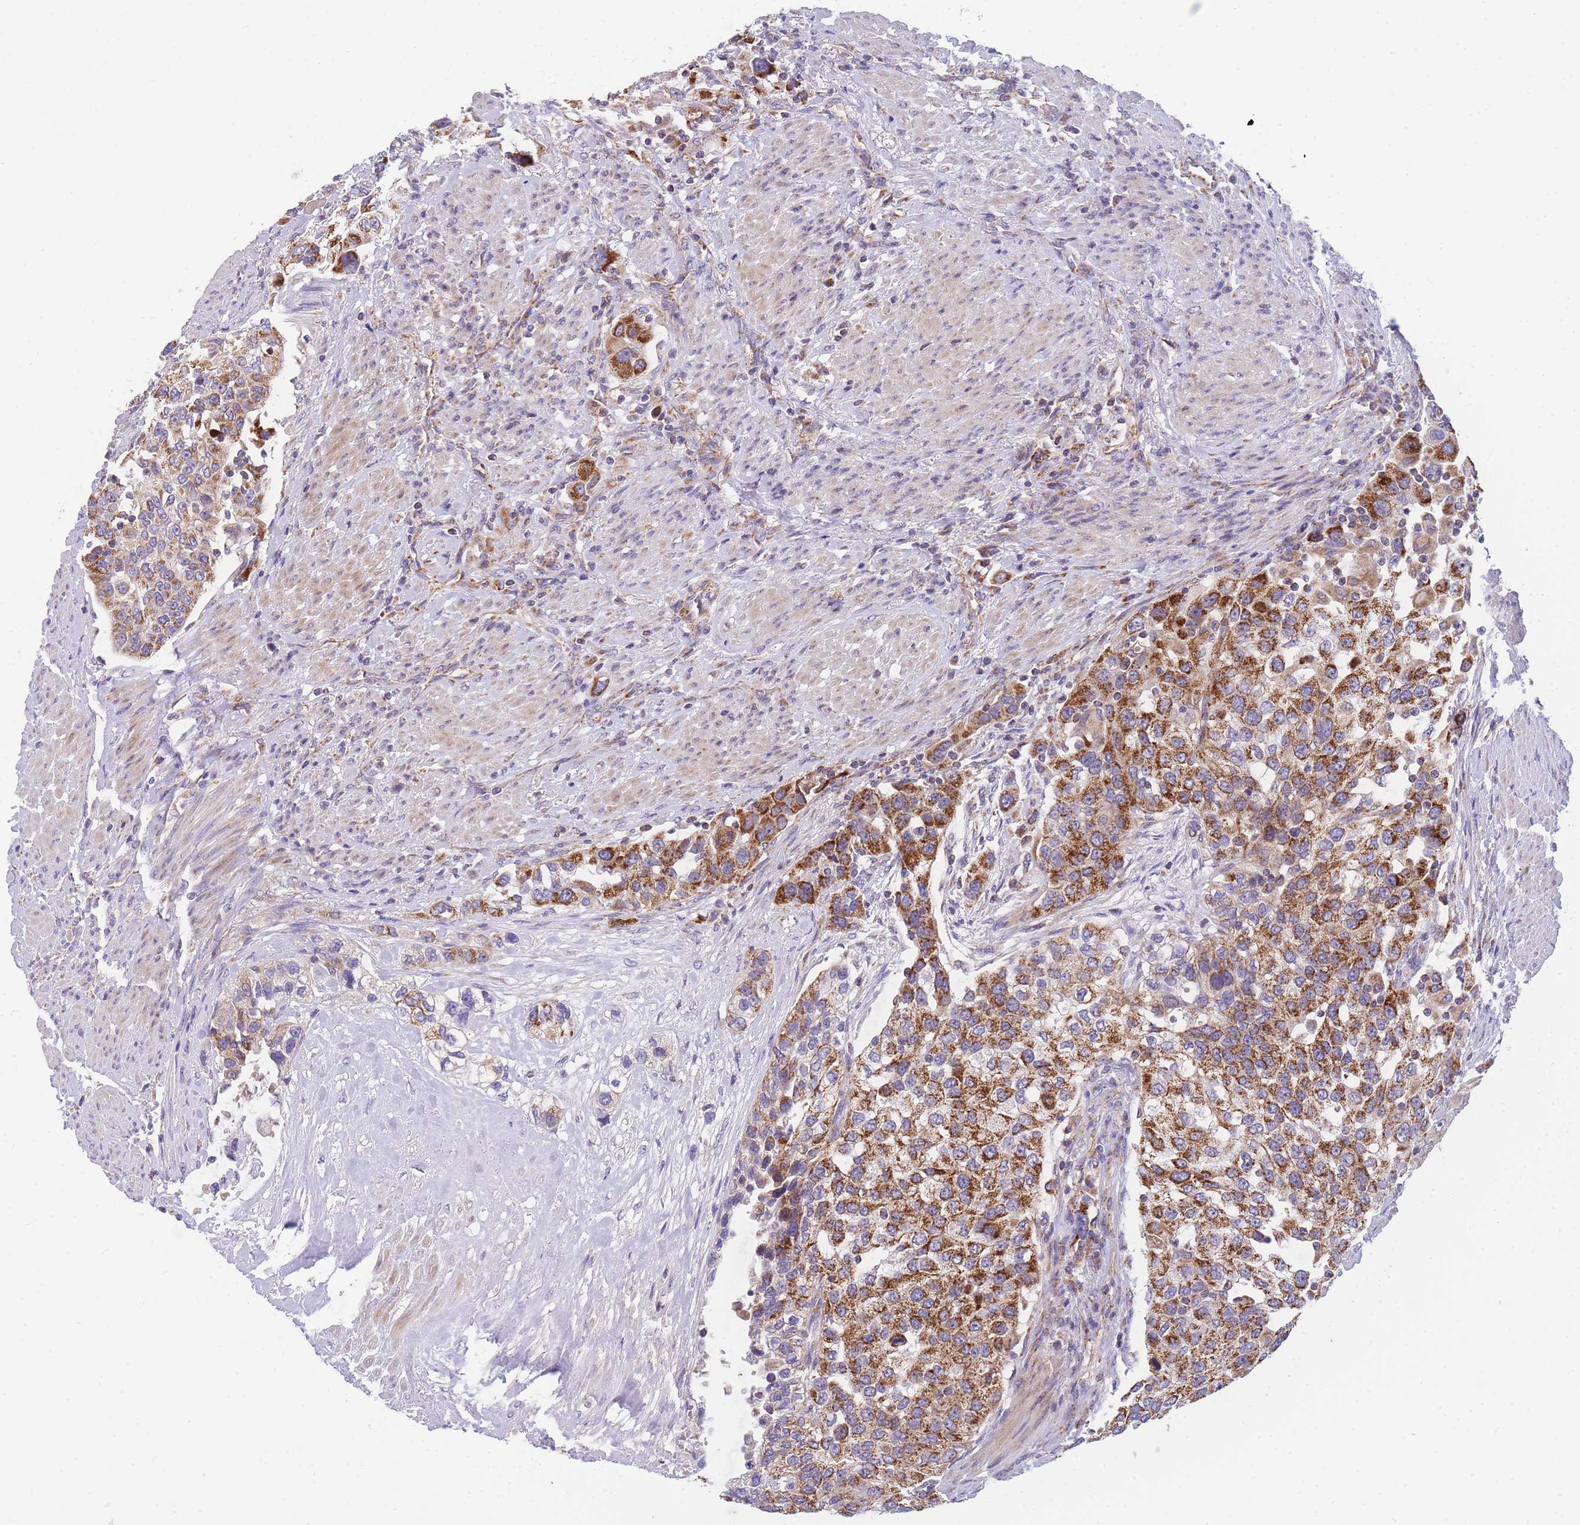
{"staining": {"intensity": "strong", "quantity": ">75%", "location": "cytoplasmic/membranous"}, "tissue": "urothelial cancer", "cell_type": "Tumor cells", "image_type": "cancer", "snomed": [{"axis": "morphology", "description": "Urothelial carcinoma, High grade"}, {"axis": "topography", "description": "Urinary bladder"}], "caption": "This image displays IHC staining of high-grade urothelial carcinoma, with high strong cytoplasmic/membranous staining in approximately >75% of tumor cells.", "gene": "MRPS11", "patient": {"sex": "female", "age": 80}}